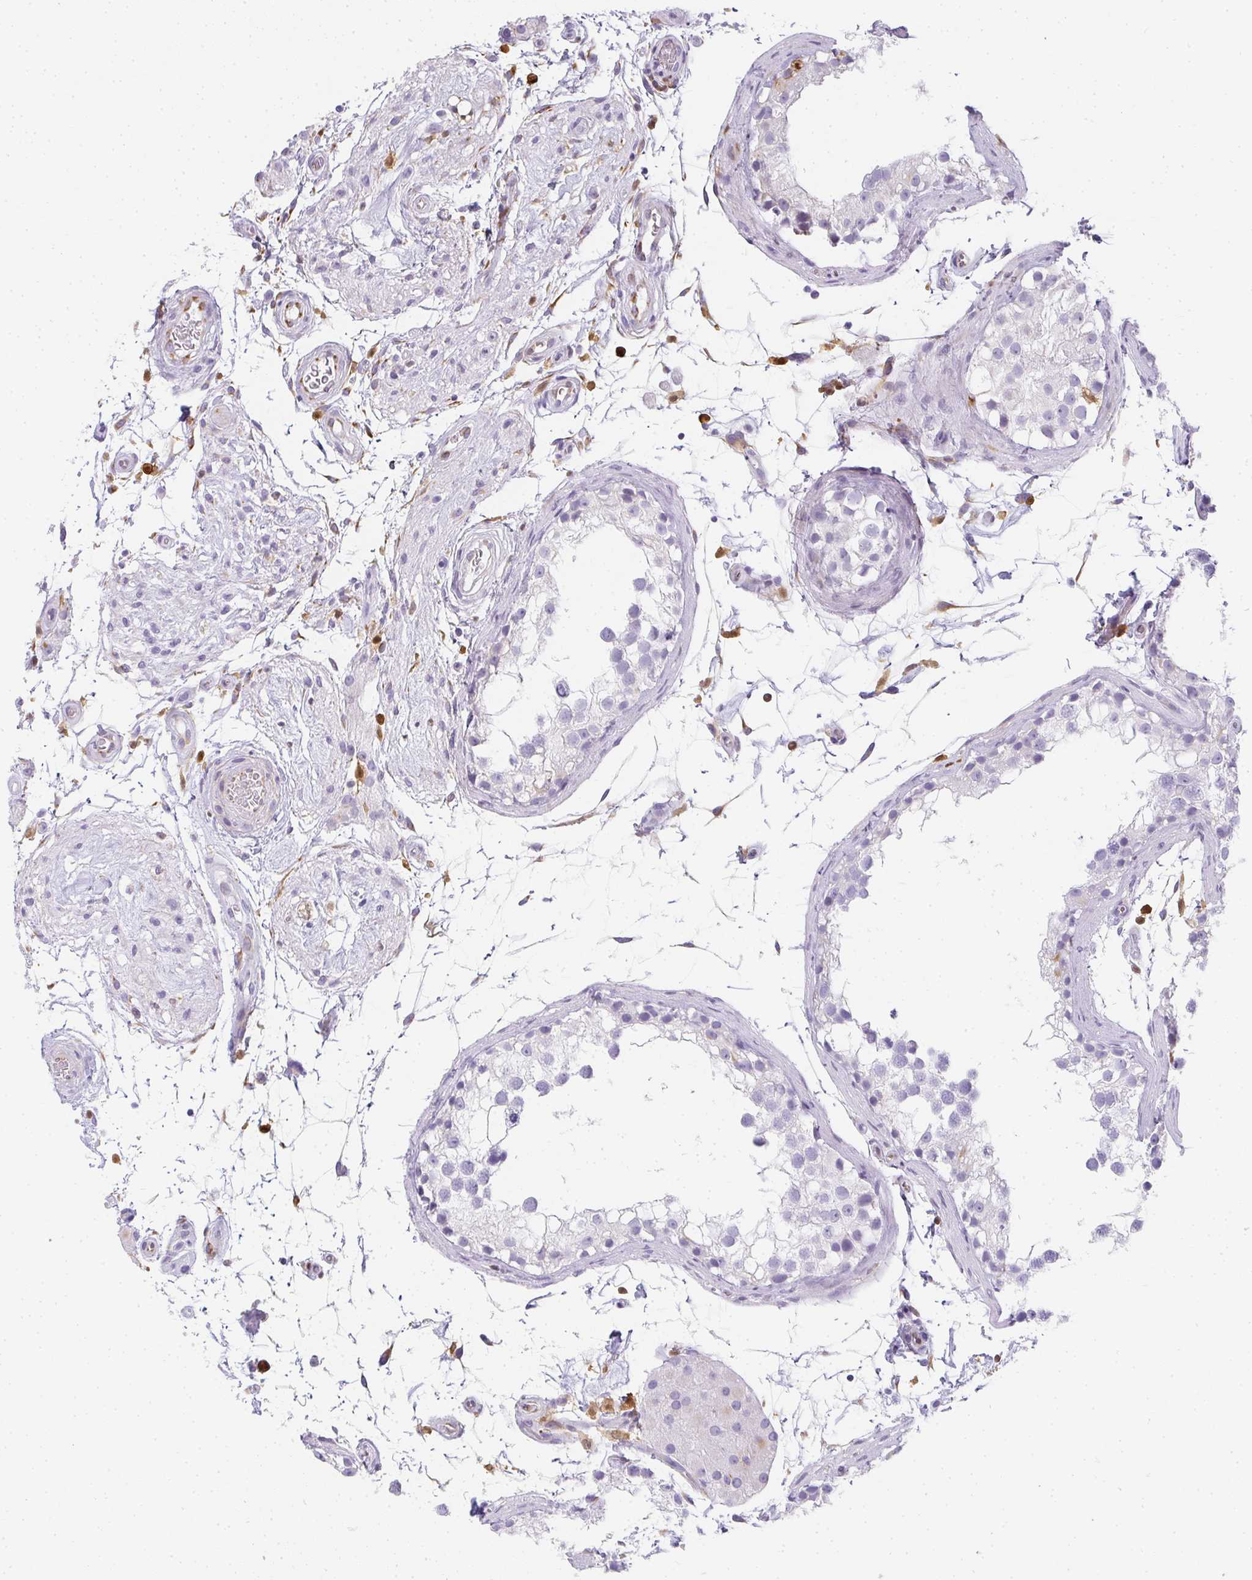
{"staining": {"intensity": "negative", "quantity": "none", "location": "none"}, "tissue": "testis", "cell_type": "Cells in seminiferous ducts", "image_type": "normal", "snomed": [{"axis": "morphology", "description": "Normal tissue, NOS"}, {"axis": "morphology", "description": "Seminoma, NOS"}, {"axis": "topography", "description": "Testis"}], "caption": "Cells in seminiferous ducts show no significant staining in unremarkable testis. Nuclei are stained in blue.", "gene": "HK3", "patient": {"sex": "male", "age": 65}}